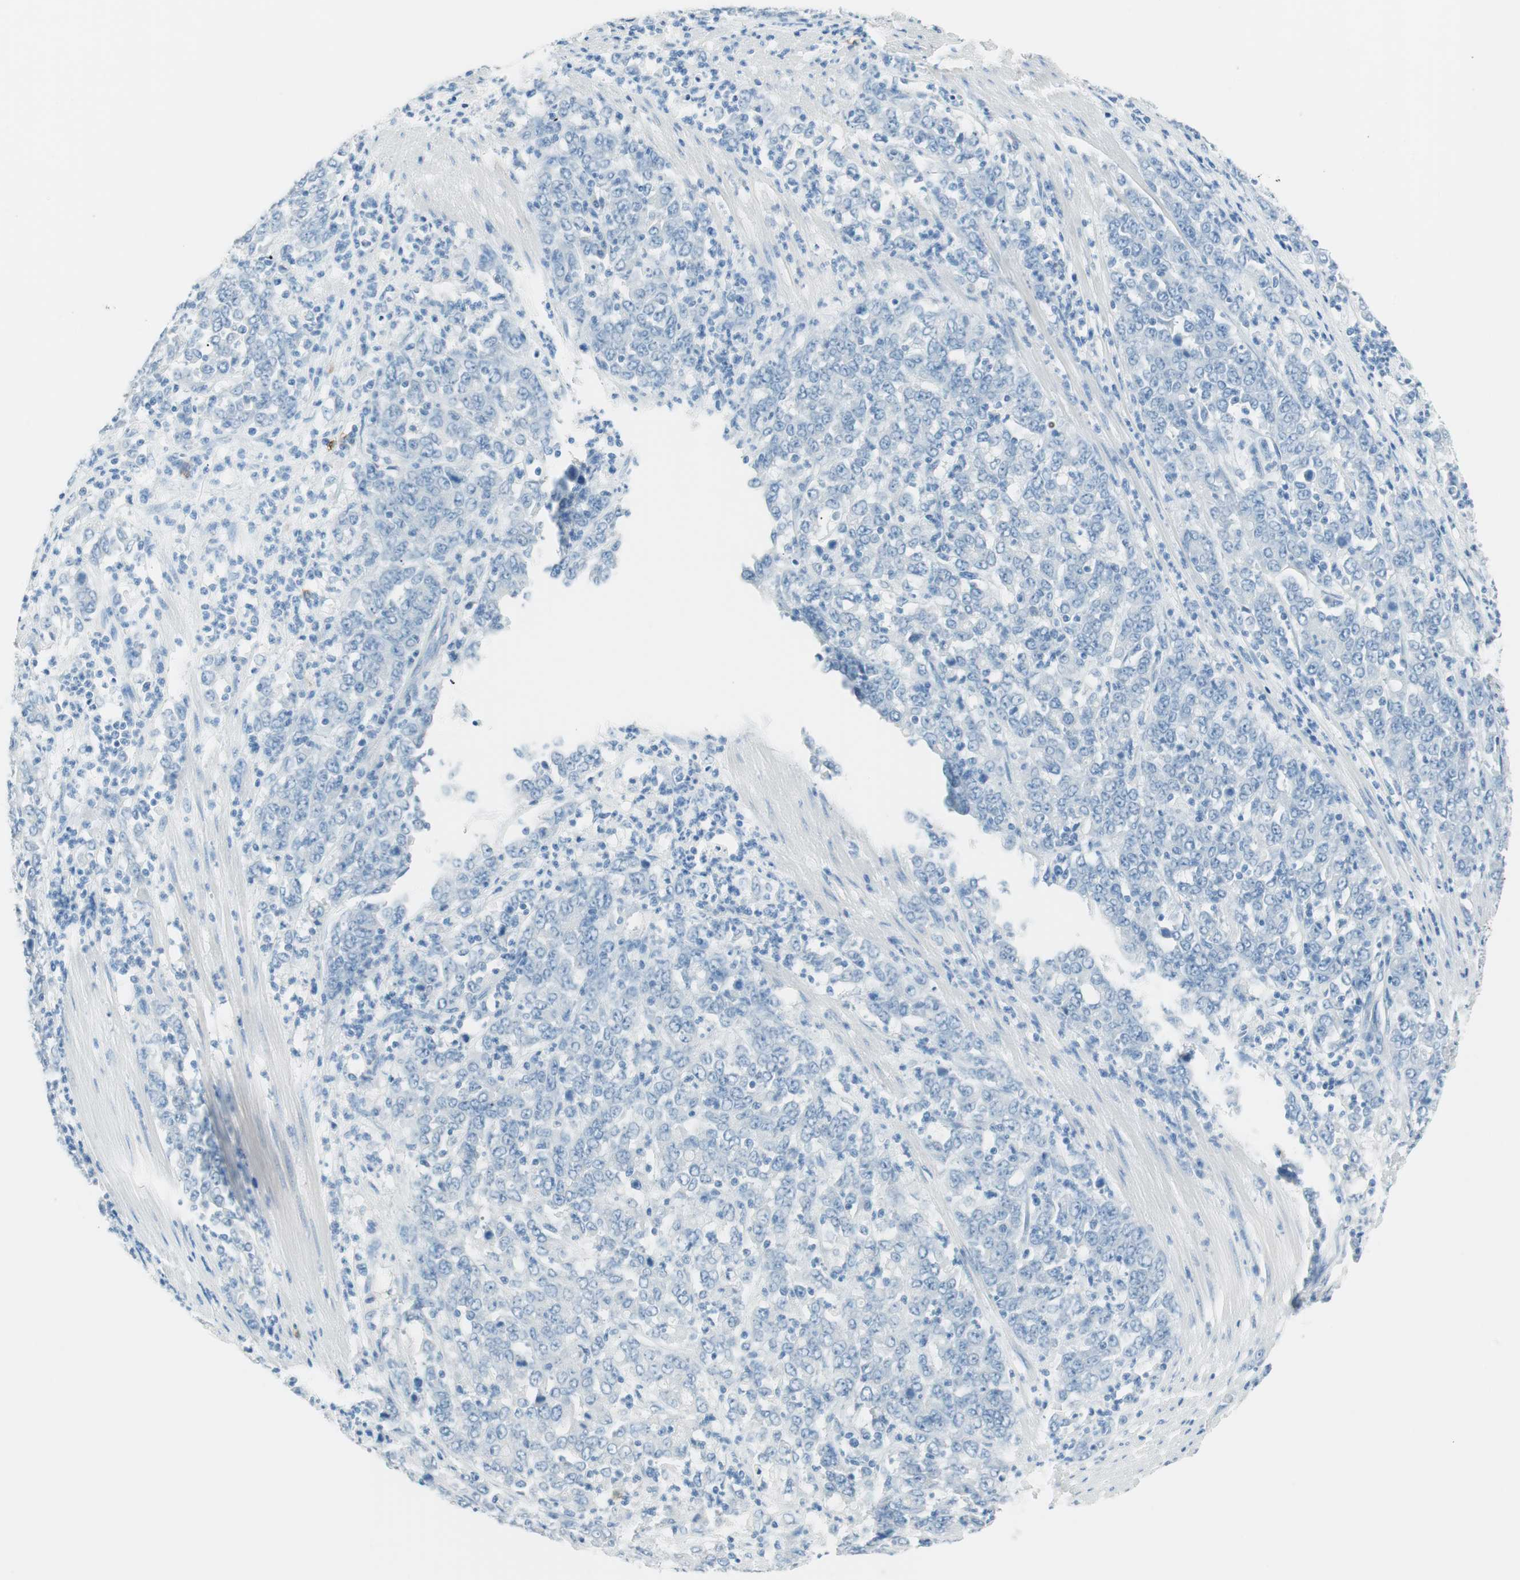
{"staining": {"intensity": "negative", "quantity": "none", "location": "none"}, "tissue": "stomach cancer", "cell_type": "Tumor cells", "image_type": "cancer", "snomed": [{"axis": "morphology", "description": "Adenocarcinoma, NOS"}, {"axis": "topography", "description": "Stomach, lower"}], "caption": "Tumor cells show no significant expression in stomach adenocarcinoma.", "gene": "TNFRSF13C", "patient": {"sex": "female", "age": 71}}